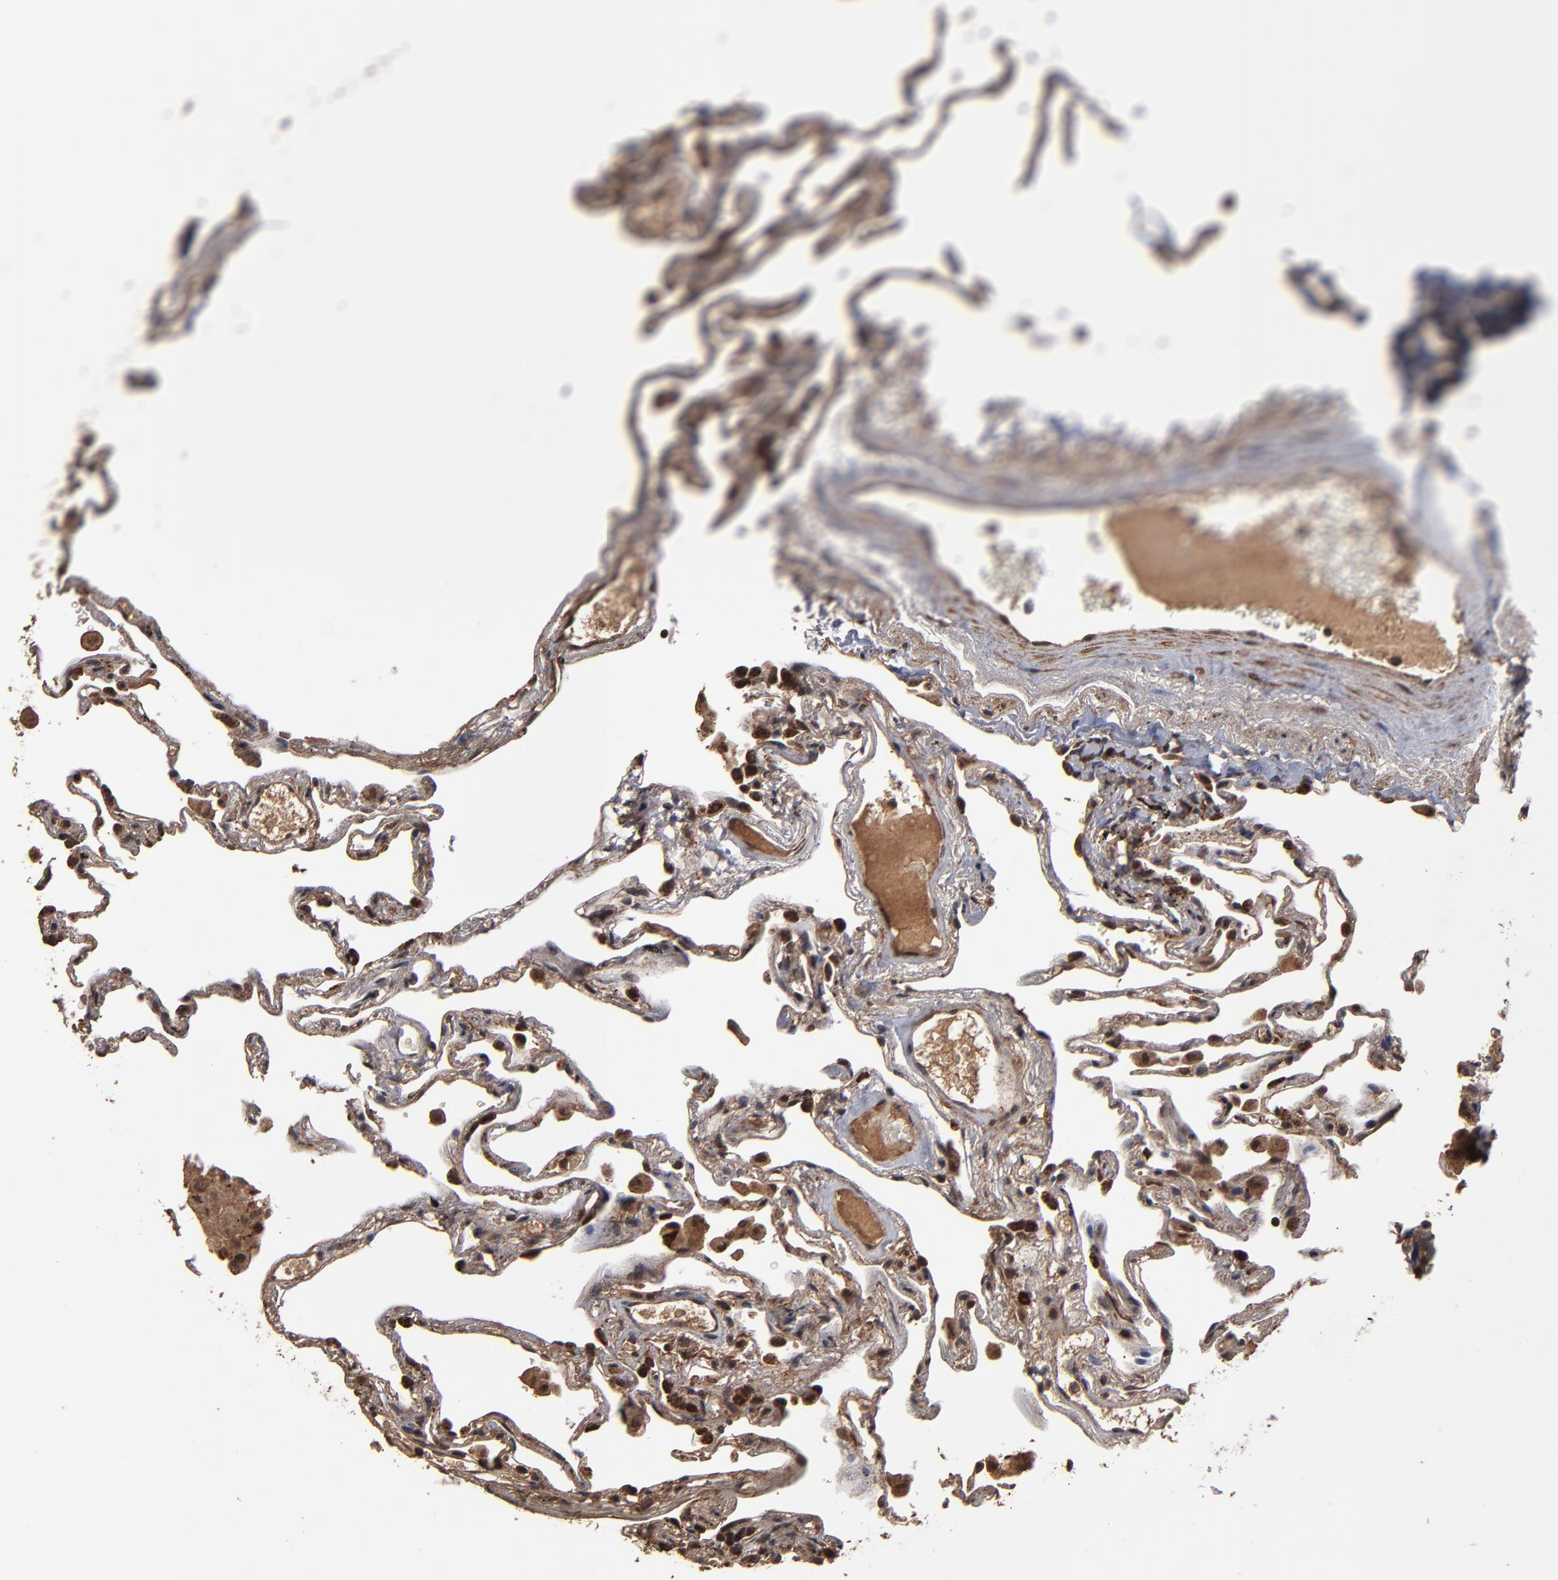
{"staining": {"intensity": "negative", "quantity": "none", "location": "none"}, "tissue": "lung", "cell_type": "Alveolar cells", "image_type": "normal", "snomed": [{"axis": "morphology", "description": "Normal tissue, NOS"}, {"axis": "morphology", "description": "Inflammation, NOS"}, {"axis": "topography", "description": "Lung"}], "caption": "DAB immunohistochemical staining of unremarkable human lung shows no significant staining in alveolar cells. (Immunohistochemistry (ihc), brightfield microscopy, high magnification).", "gene": "NXF2B", "patient": {"sex": "male", "age": 69}}